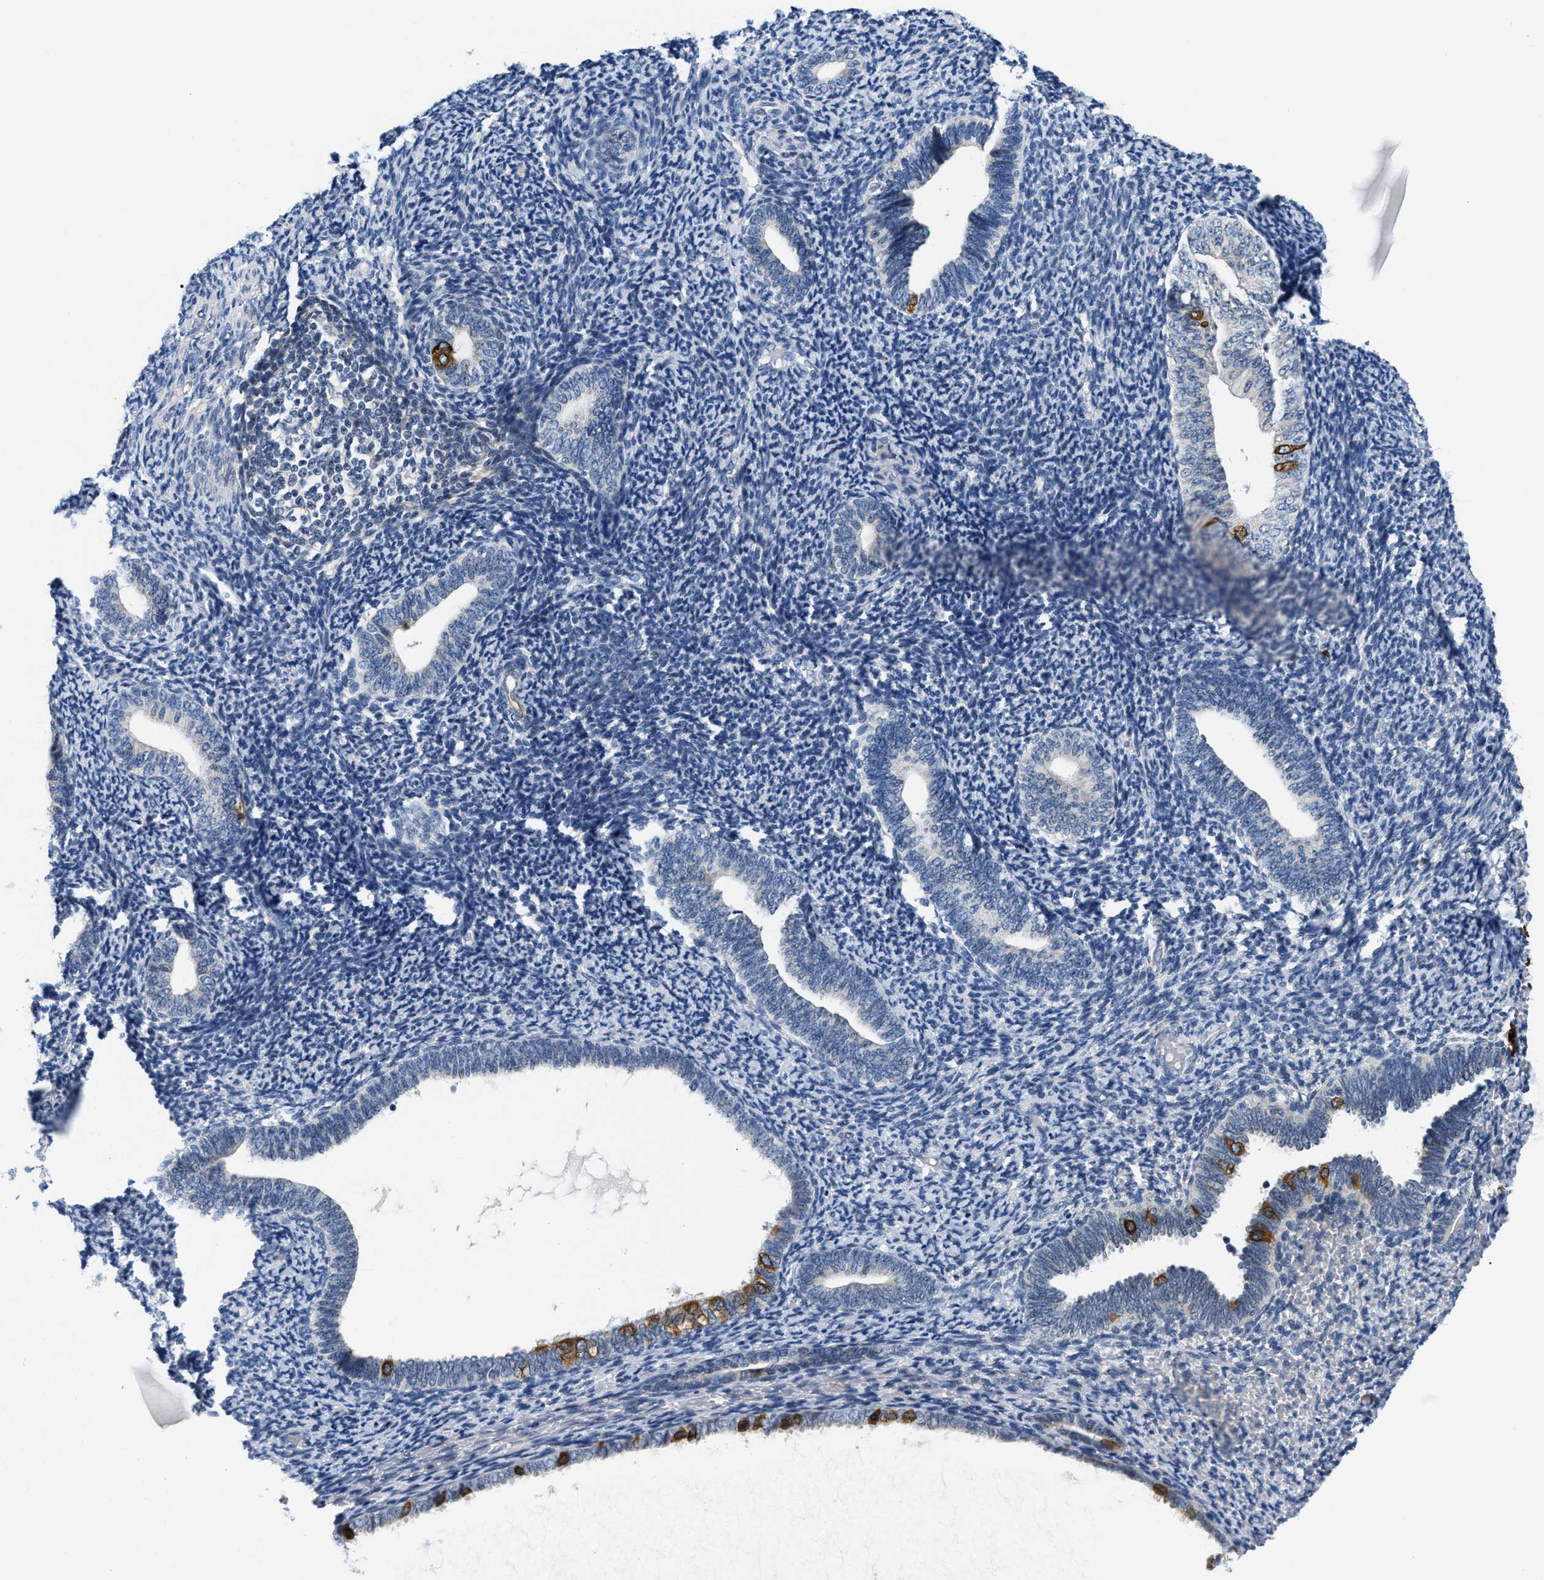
{"staining": {"intensity": "negative", "quantity": "none", "location": "none"}, "tissue": "endometrium", "cell_type": "Cells in endometrial stroma", "image_type": "normal", "snomed": [{"axis": "morphology", "description": "Normal tissue, NOS"}, {"axis": "topography", "description": "Endometrium"}], "caption": "IHC of benign human endometrium reveals no expression in cells in endometrial stroma.", "gene": "CLGN", "patient": {"sex": "female", "age": 66}}